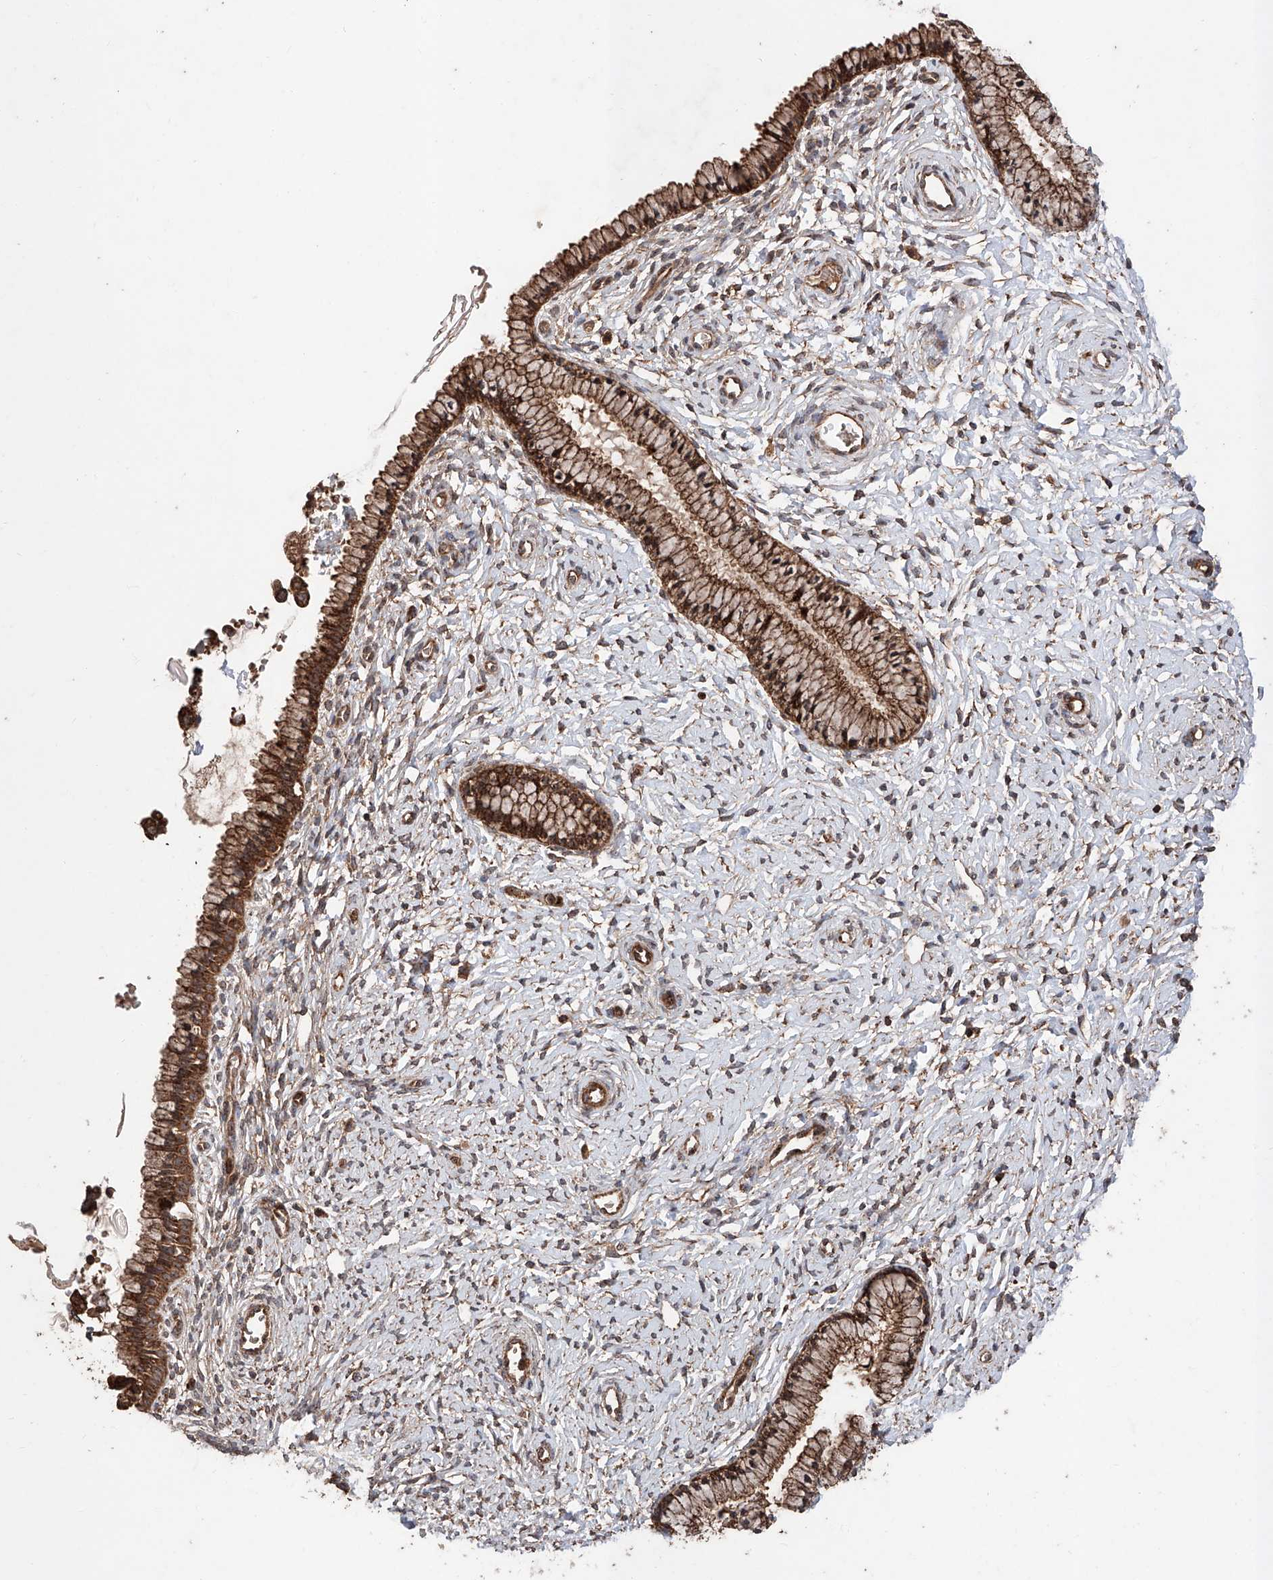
{"staining": {"intensity": "strong", "quantity": ">75%", "location": "cytoplasmic/membranous"}, "tissue": "cervix", "cell_type": "Glandular cells", "image_type": "normal", "snomed": [{"axis": "morphology", "description": "Normal tissue, NOS"}, {"axis": "topography", "description": "Cervix"}], "caption": "Human cervix stained with a brown dye displays strong cytoplasmic/membranous positive expression in about >75% of glandular cells.", "gene": "PISD", "patient": {"sex": "female", "age": 33}}